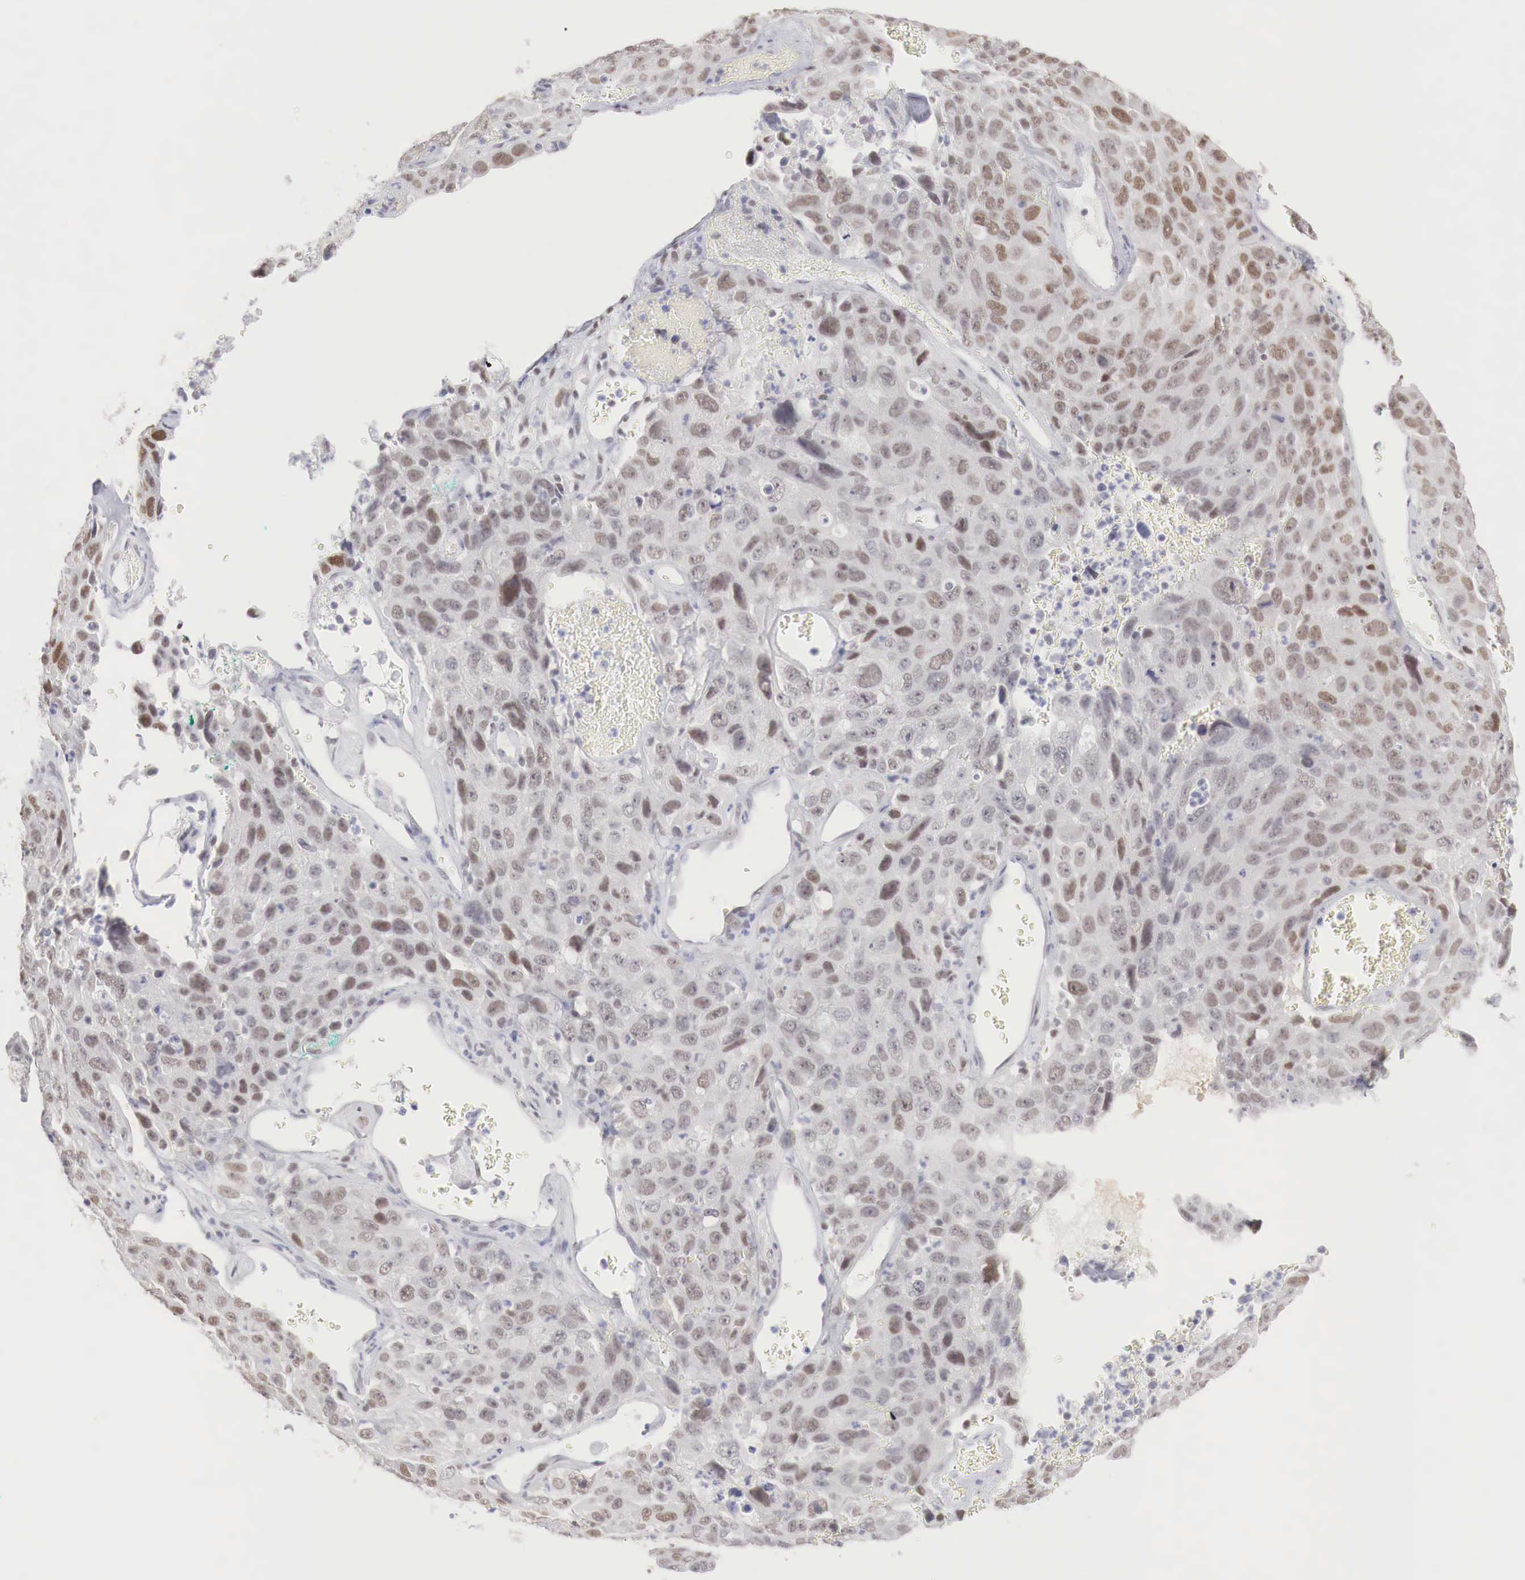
{"staining": {"intensity": "moderate", "quantity": ">75%", "location": "nuclear"}, "tissue": "lung cancer", "cell_type": "Tumor cells", "image_type": "cancer", "snomed": [{"axis": "morphology", "description": "Squamous cell carcinoma, NOS"}, {"axis": "topography", "description": "Lung"}], "caption": "This histopathology image shows lung squamous cell carcinoma stained with immunohistochemistry (IHC) to label a protein in brown. The nuclear of tumor cells show moderate positivity for the protein. Nuclei are counter-stained blue.", "gene": "FOXP2", "patient": {"sex": "male", "age": 64}}